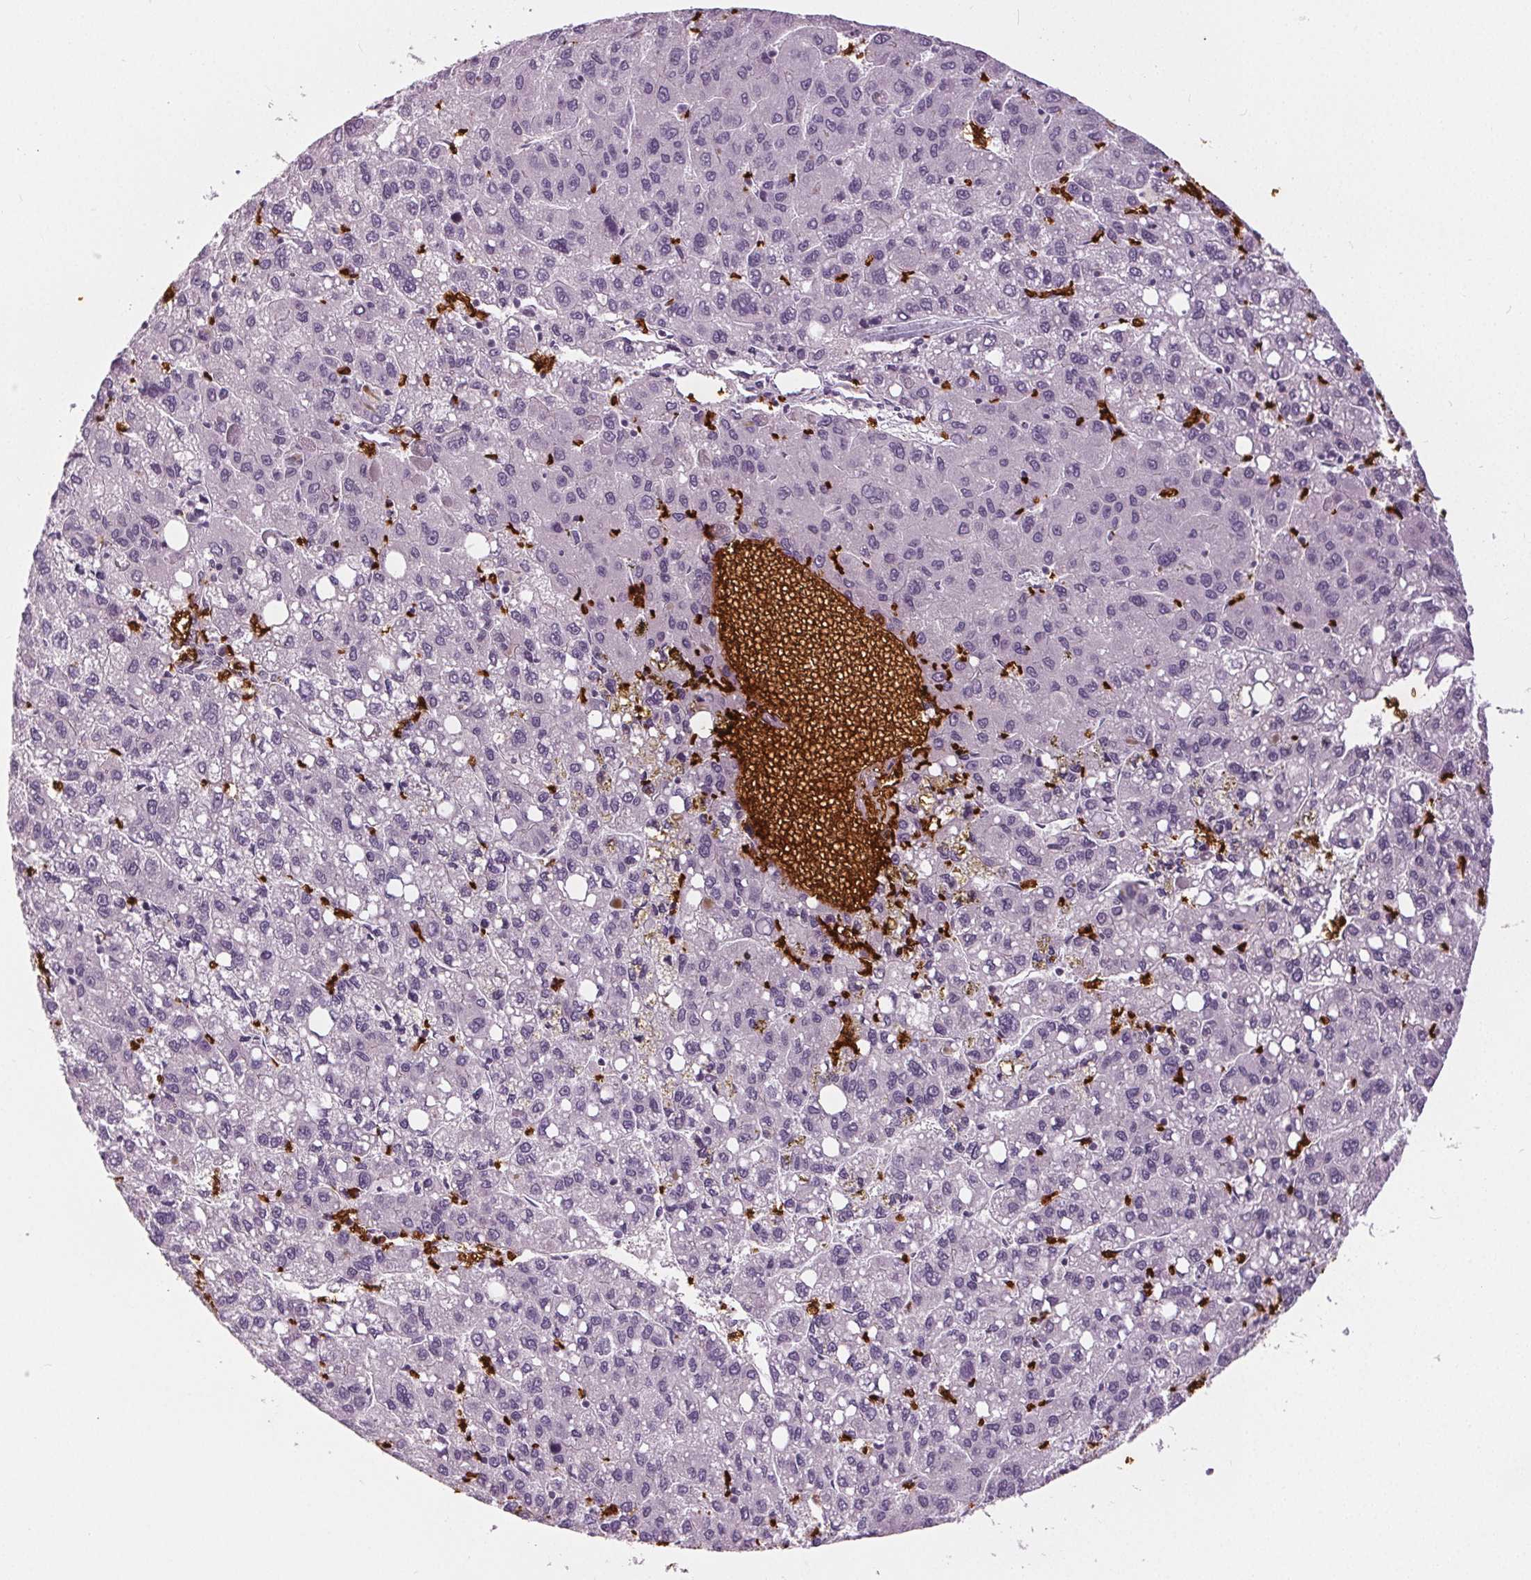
{"staining": {"intensity": "negative", "quantity": "none", "location": "none"}, "tissue": "liver cancer", "cell_type": "Tumor cells", "image_type": "cancer", "snomed": [{"axis": "morphology", "description": "Carcinoma, Hepatocellular, NOS"}, {"axis": "topography", "description": "Liver"}], "caption": "This histopathology image is of hepatocellular carcinoma (liver) stained with immunohistochemistry to label a protein in brown with the nuclei are counter-stained blue. There is no positivity in tumor cells.", "gene": "SLC4A1", "patient": {"sex": "female", "age": 82}}